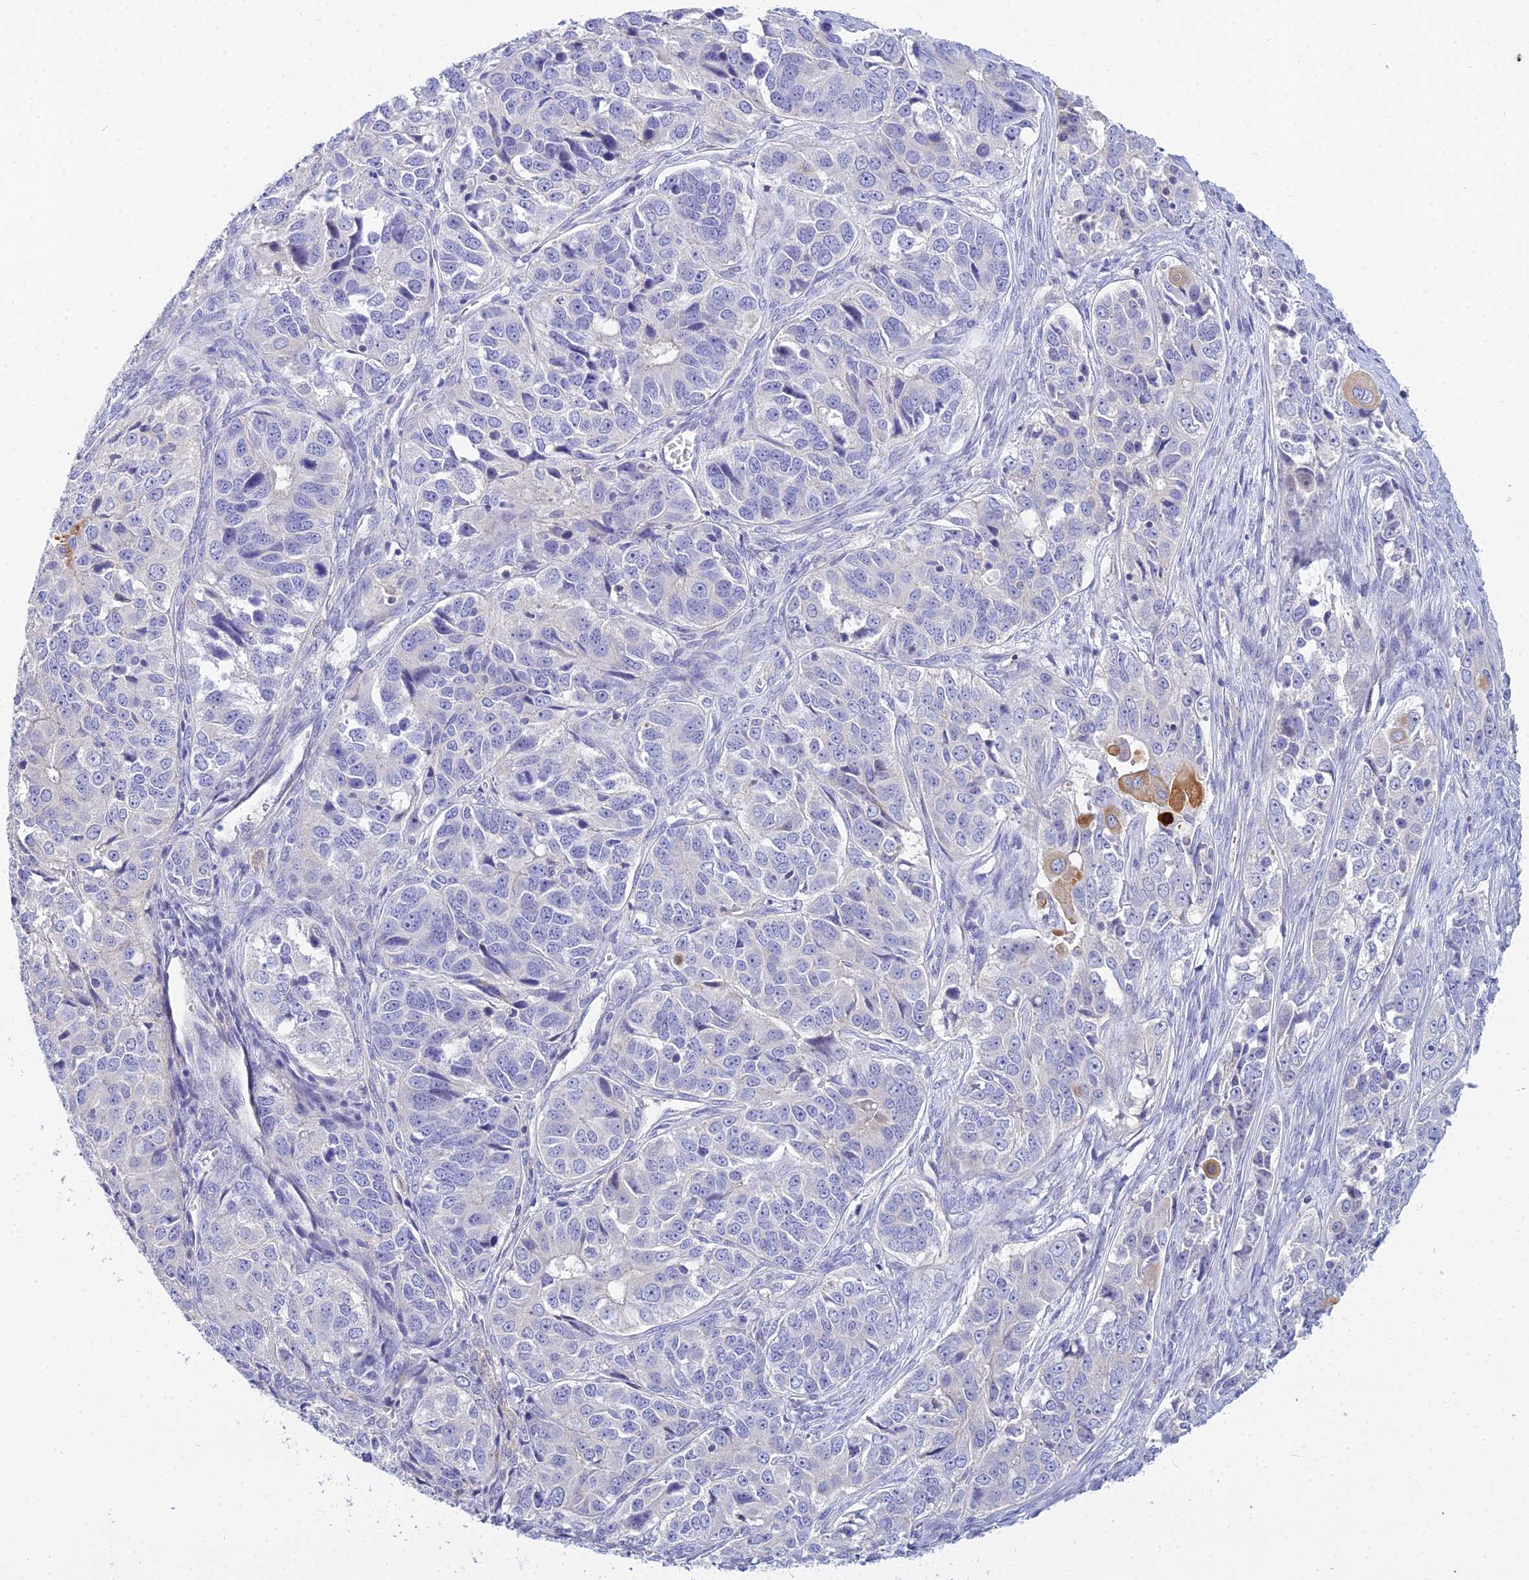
{"staining": {"intensity": "weak", "quantity": "<25%", "location": "cytoplasmic/membranous"}, "tissue": "ovarian cancer", "cell_type": "Tumor cells", "image_type": "cancer", "snomed": [{"axis": "morphology", "description": "Carcinoma, endometroid"}, {"axis": "topography", "description": "Ovary"}], "caption": "DAB immunohistochemical staining of human ovarian cancer exhibits no significant positivity in tumor cells. (Brightfield microscopy of DAB (3,3'-diaminobenzidine) IHC at high magnification).", "gene": "SMIM24", "patient": {"sex": "female", "age": 51}}